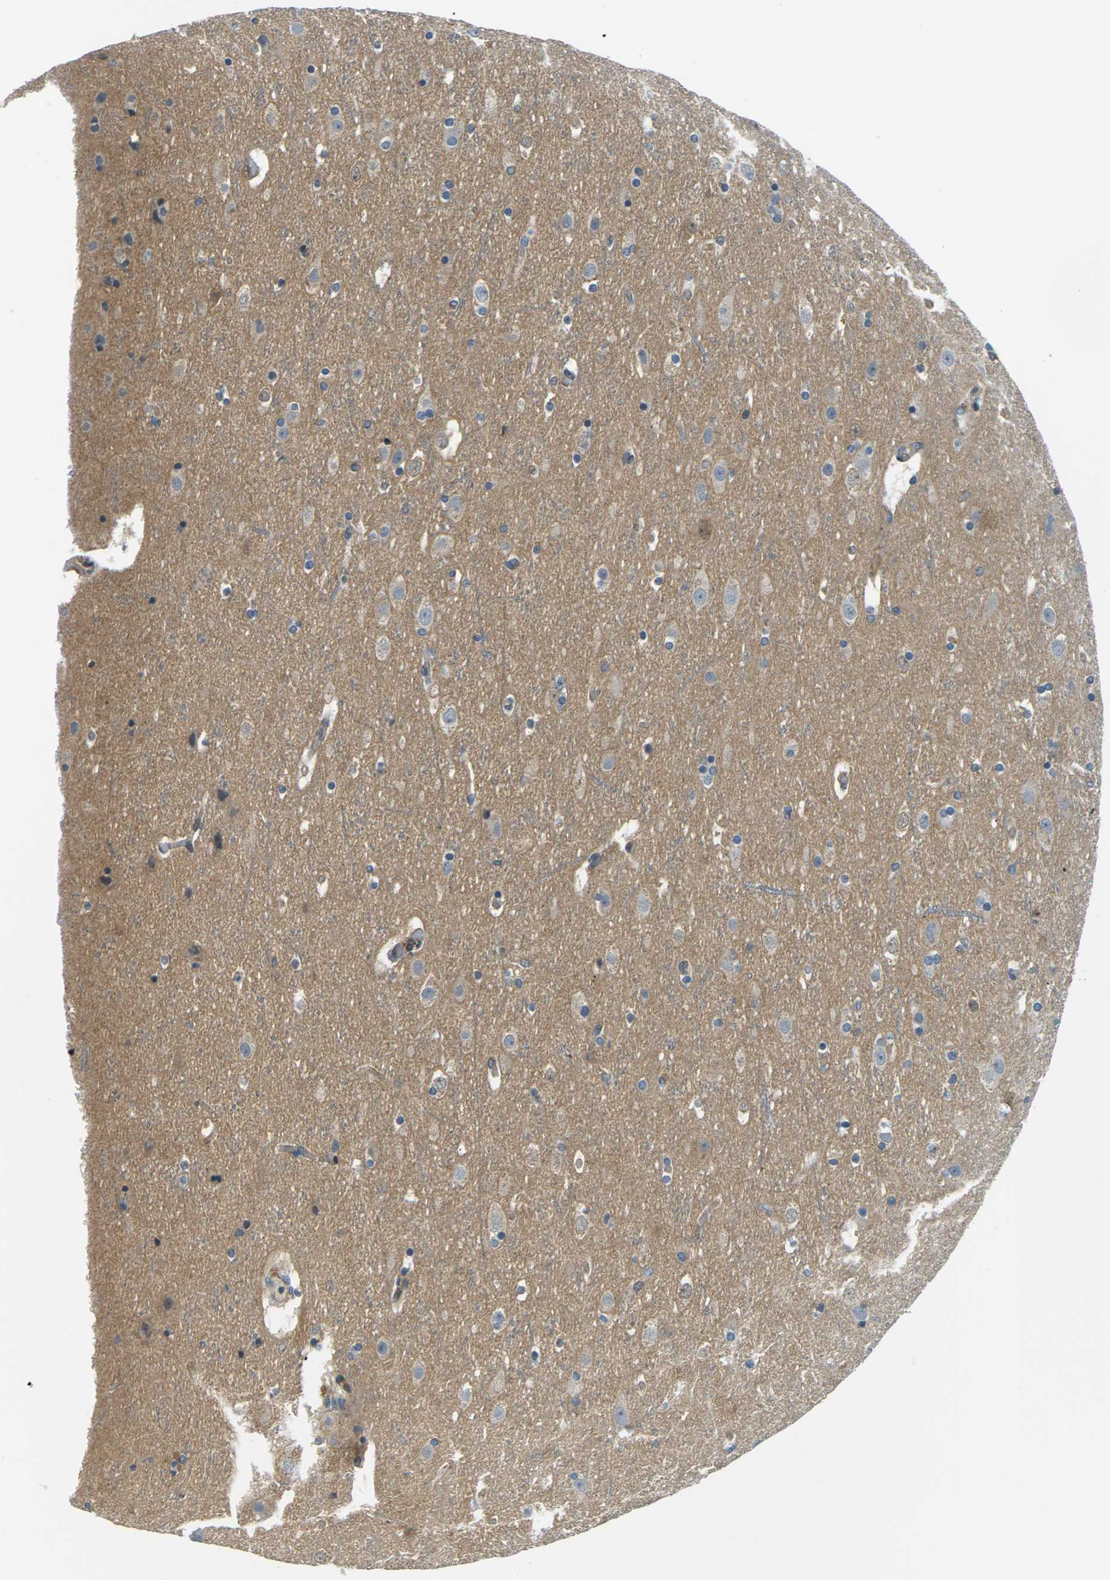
{"staining": {"intensity": "weak", "quantity": ">75%", "location": "cytoplasmic/membranous"}, "tissue": "cerebral cortex", "cell_type": "Endothelial cells", "image_type": "normal", "snomed": [{"axis": "morphology", "description": "Normal tissue, NOS"}, {"axis": "topography", "description": "Cerebral cortex"}], "caption": "Immunohistochemical staining of benign cerebral cortex reveals low levels of weak cytoplasmic/membranous positivity in about >75% of endothelial cells.", "gene": "SLC13A3", "patient": {"sex": "male", "age": 45}}